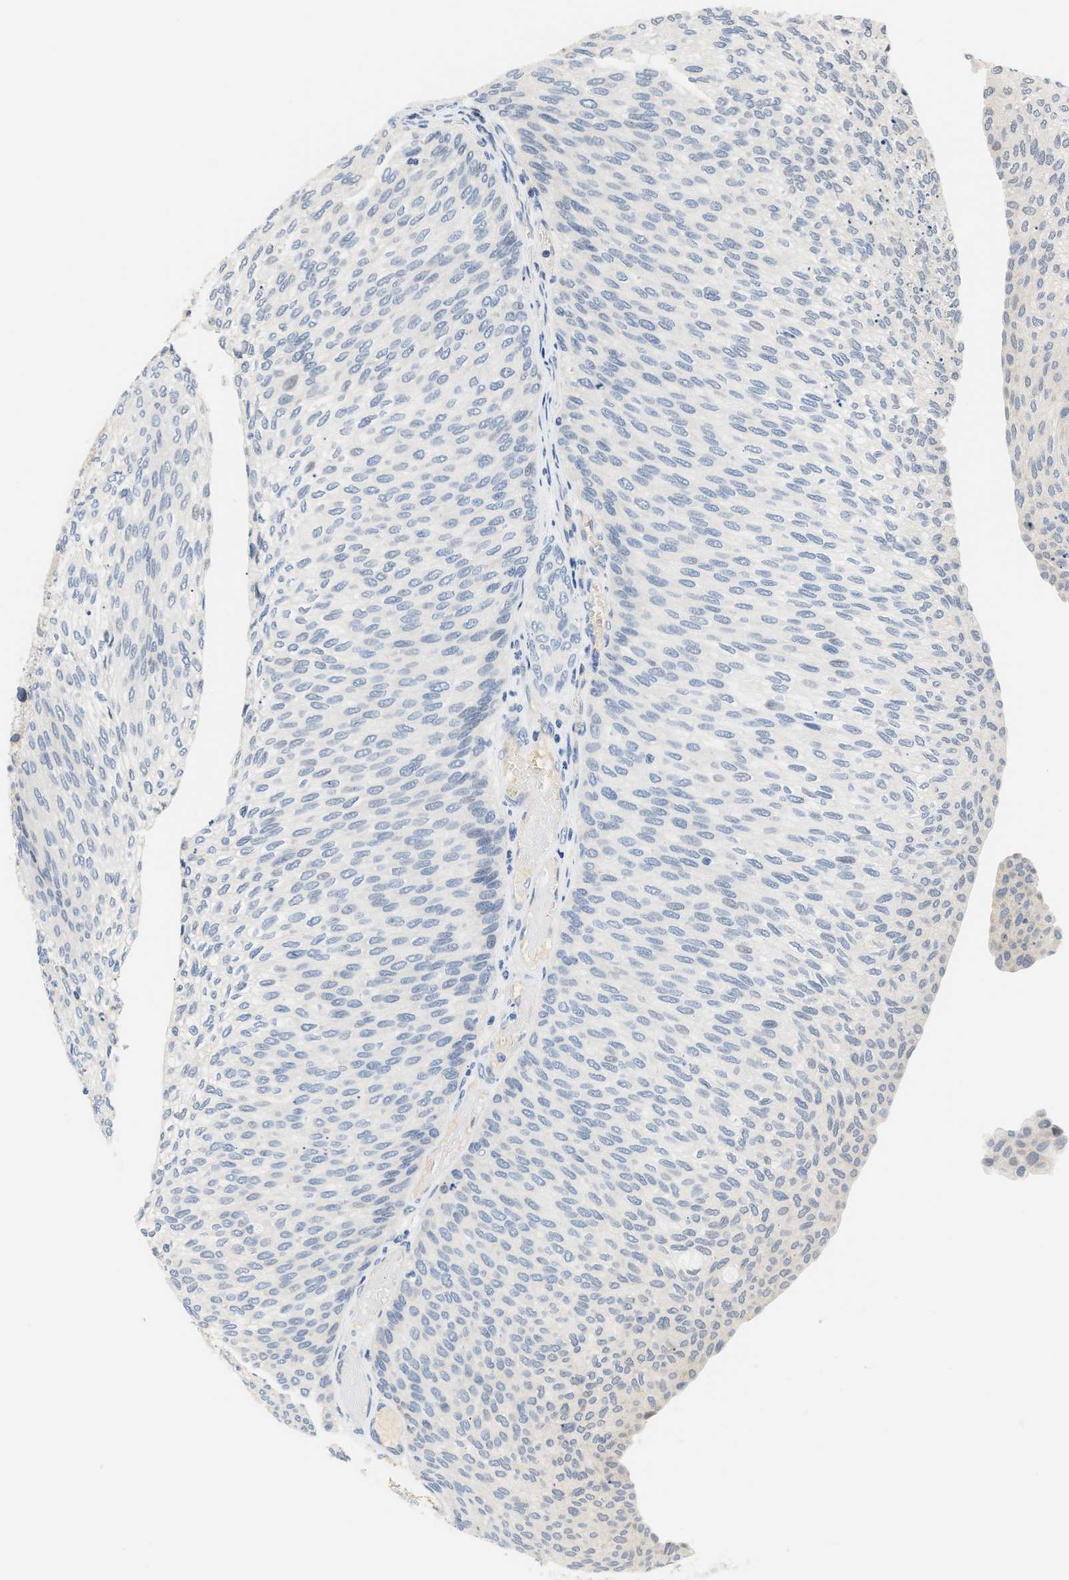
{"staining": {"intensity": "negative", "quantity": "none", "location": "none"}, "tissue": "urothelial cancer", "cell_type": "Tumor cells", "image_type": "cancer", "snomed": [{"axis": "morphology", "description": "Urothelial carcinoma, Low grade"}, {"axis": "topography", "description": "Urinary bladder"}], "caption": "Urothelial cancer was stained to show a protein in brown. There is no significant expression in tumor cells.", "gene": "TNIP2", "patient": {"sex": "female", "age": 79}}